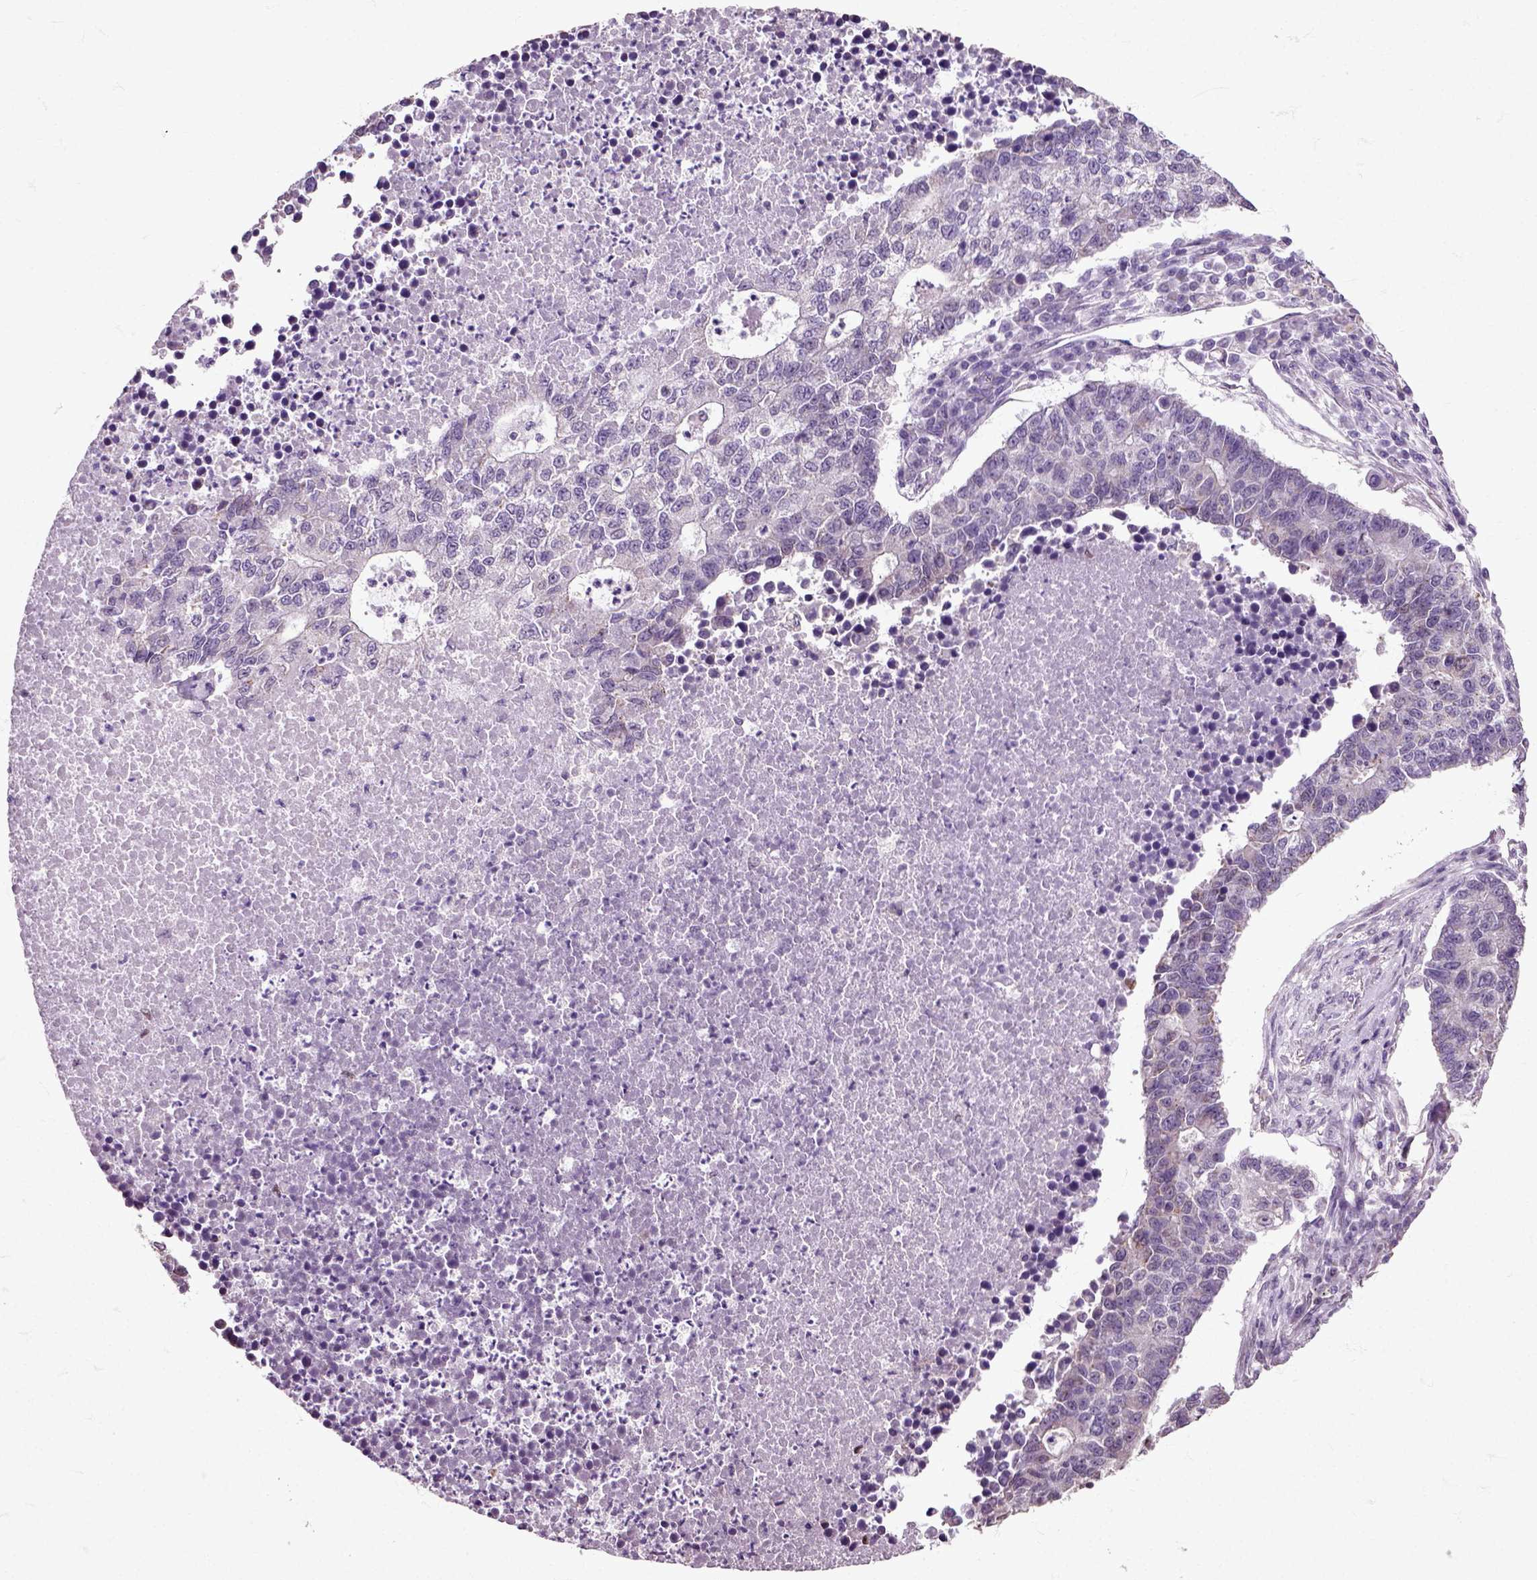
{"staining": {"intensity": "negative", "quantity": "none", "location": "none"}, "tissue": "lung cancer", "cell_type": "Tumor cells", "image_type": "cancer", "snomed": [{"axis": "morphology", "description": "Adenocarcinoma, NOS"}, {"axis": "topography", "description": "Lung"}], "caption": "Tumor cells are negative for protein expression in human lung cancer.", "gene": "HSPA2", "patient": {"sex": "male", "age": 57}}